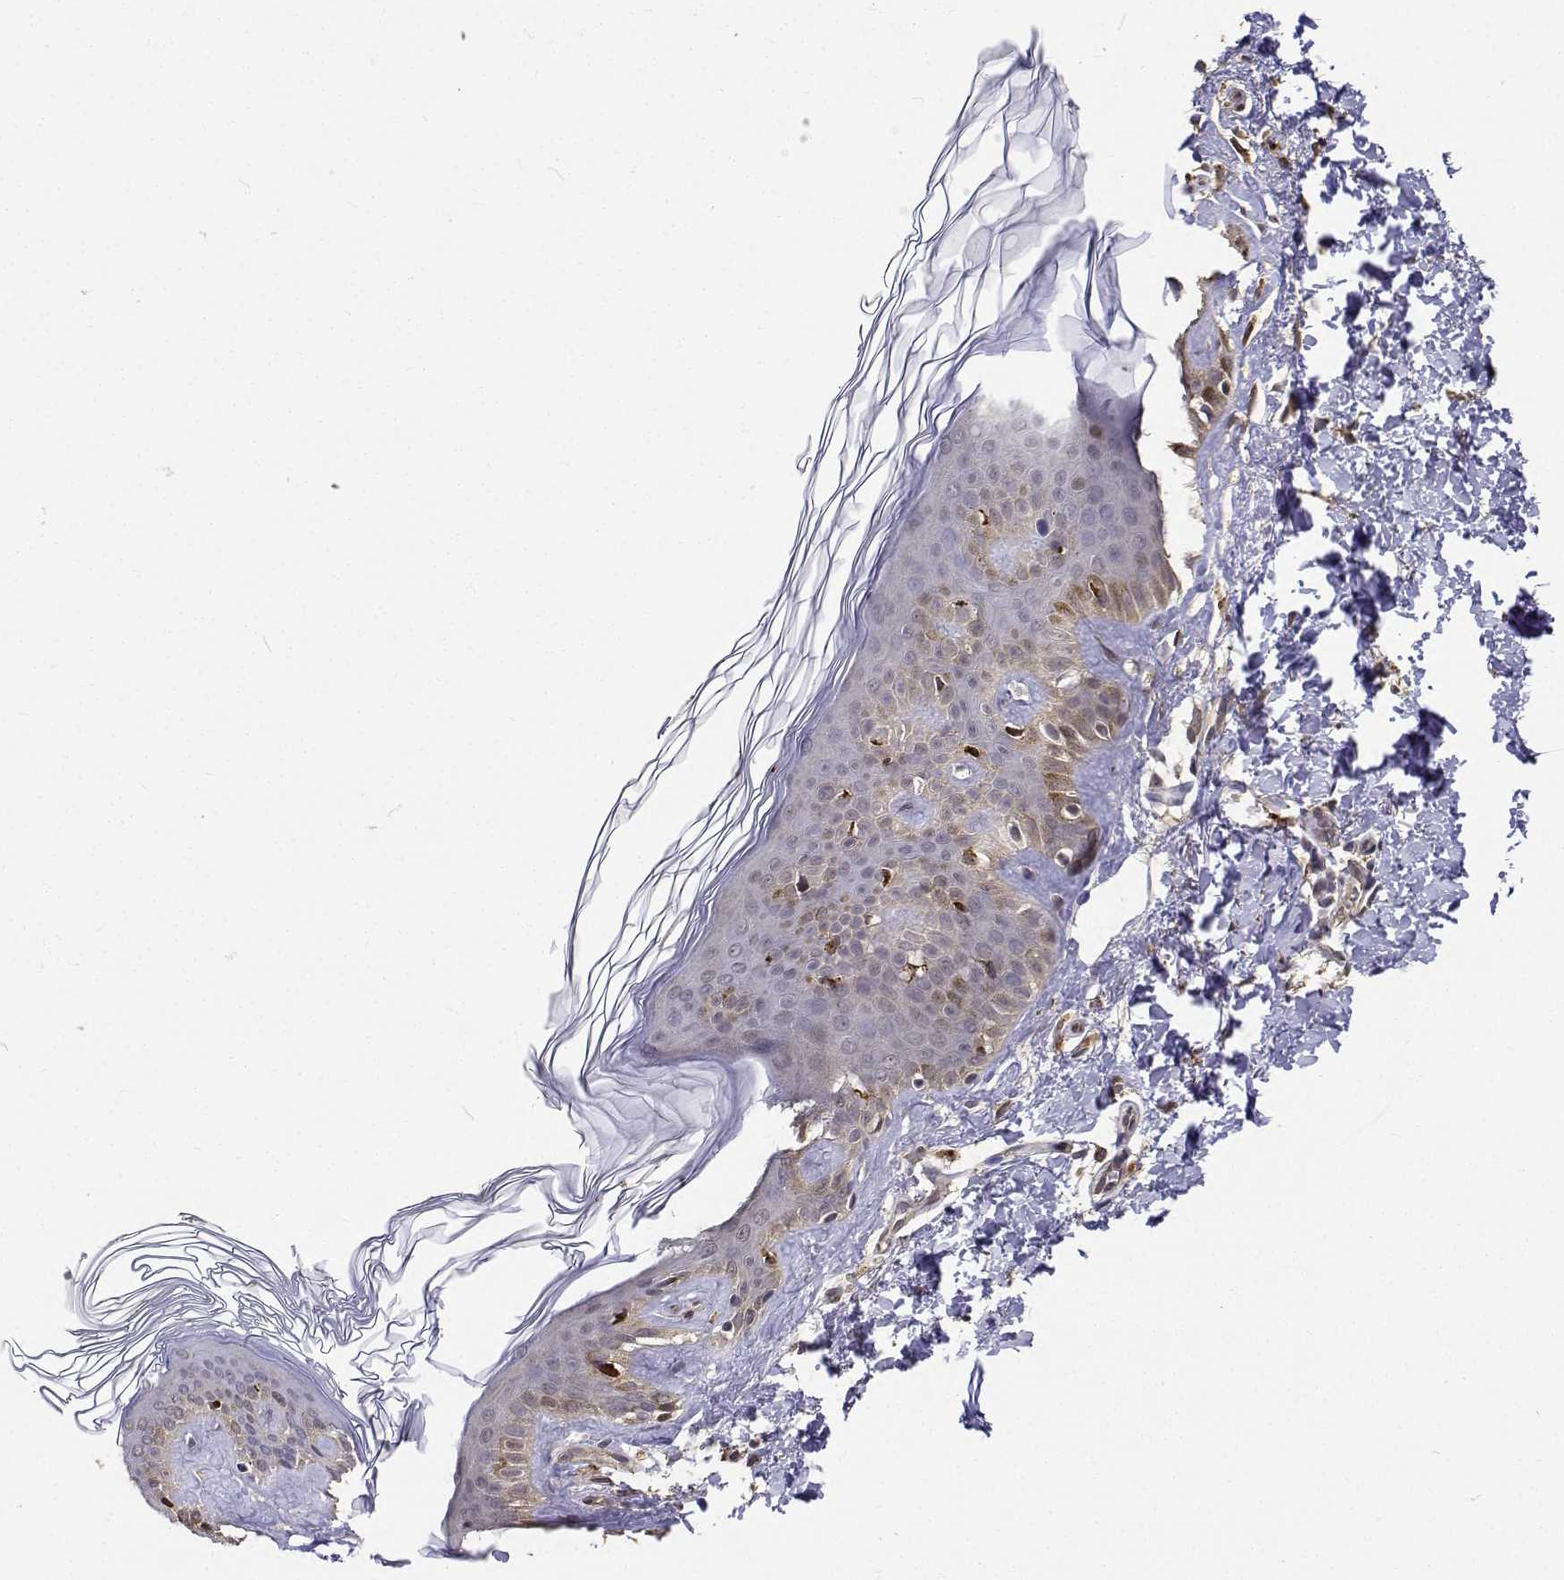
{"staining": {"intensity": "moderate", "quantity": ">75%", "location": "cytoplasmic/membranous,nuclear"}, "tissue": "skin", "cell_type": "Fibroblasts", "image_type": "normal", "snomed": [{"axis": "morphology", "description": "Normal tissue, NOS"}, {"axis": "topography", "description": "Skin"}, {"axis": "topography", "description": "Peripheral nerve tissue"}], "caption": "Immunohistochemistry (IHC) (DAB (3,3'-diaminobenzidine)) staining of benign skin exhibits moderate cytoplasmic/membranous,nuclear protein staining in approximately >75% of fibroblasts. (DAB (3,3'-diaminobenzidine) = brown stain, brightfield microscopy at high magnification).", "gene": "PCID2", "patient": {"sex": "female", "age": 45}}